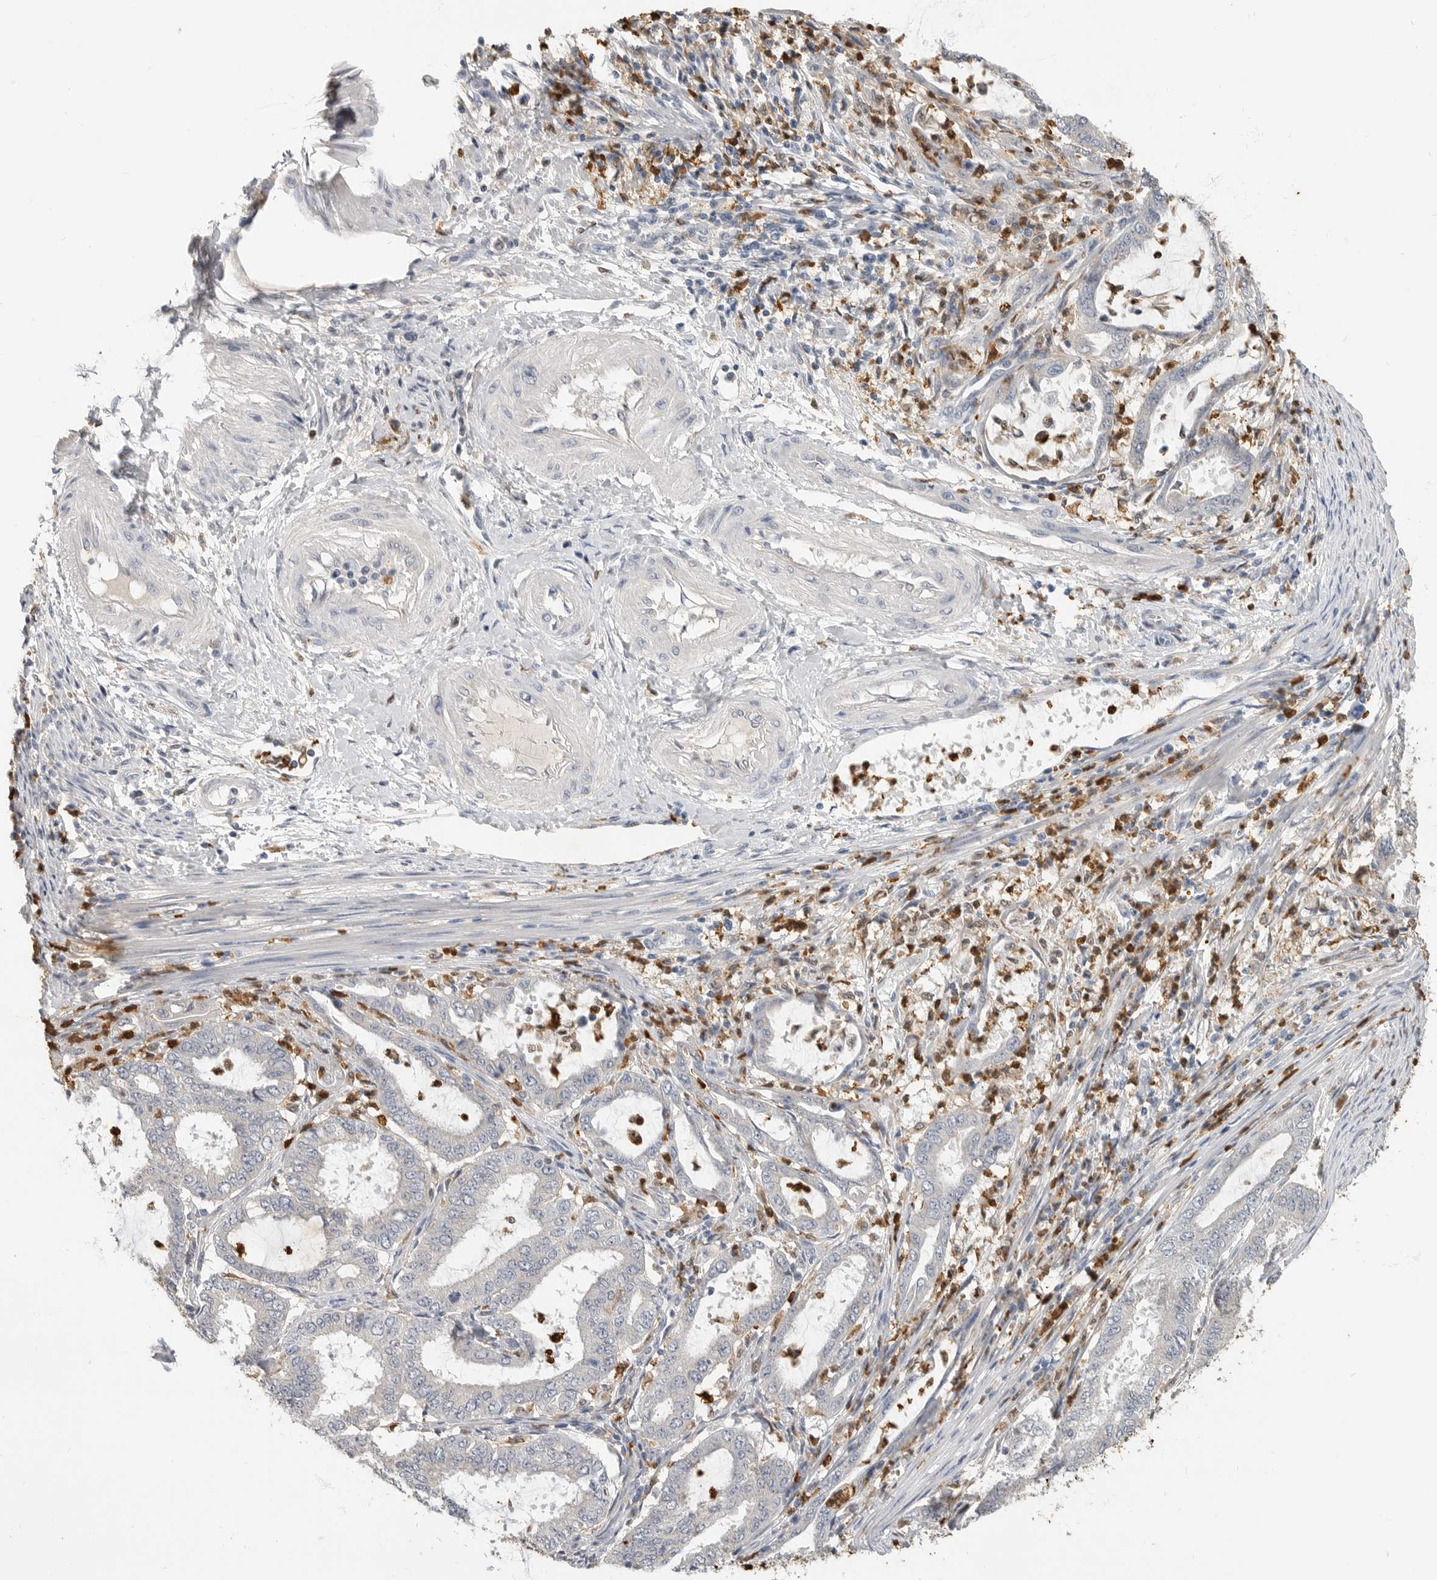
{"staining": {"intensity": "negative", "quantity": "none", "location": "none"}, "tissue": "endometrial cancer", "cell_type": "Tumor cells", "image_type": "cancer", "snomed": [{"axis": "morphology", "description": "Adenocarcinoma, NOS"}, {"axis": "topography", "description": "Endometrium"}], "caption": "Immunohistochemical staining of adenocarcinoma (endometrial) reveals no significant staining in tumor cells.", "gene": "LTBR", "patient": {"sex": "female", "age": 51}}